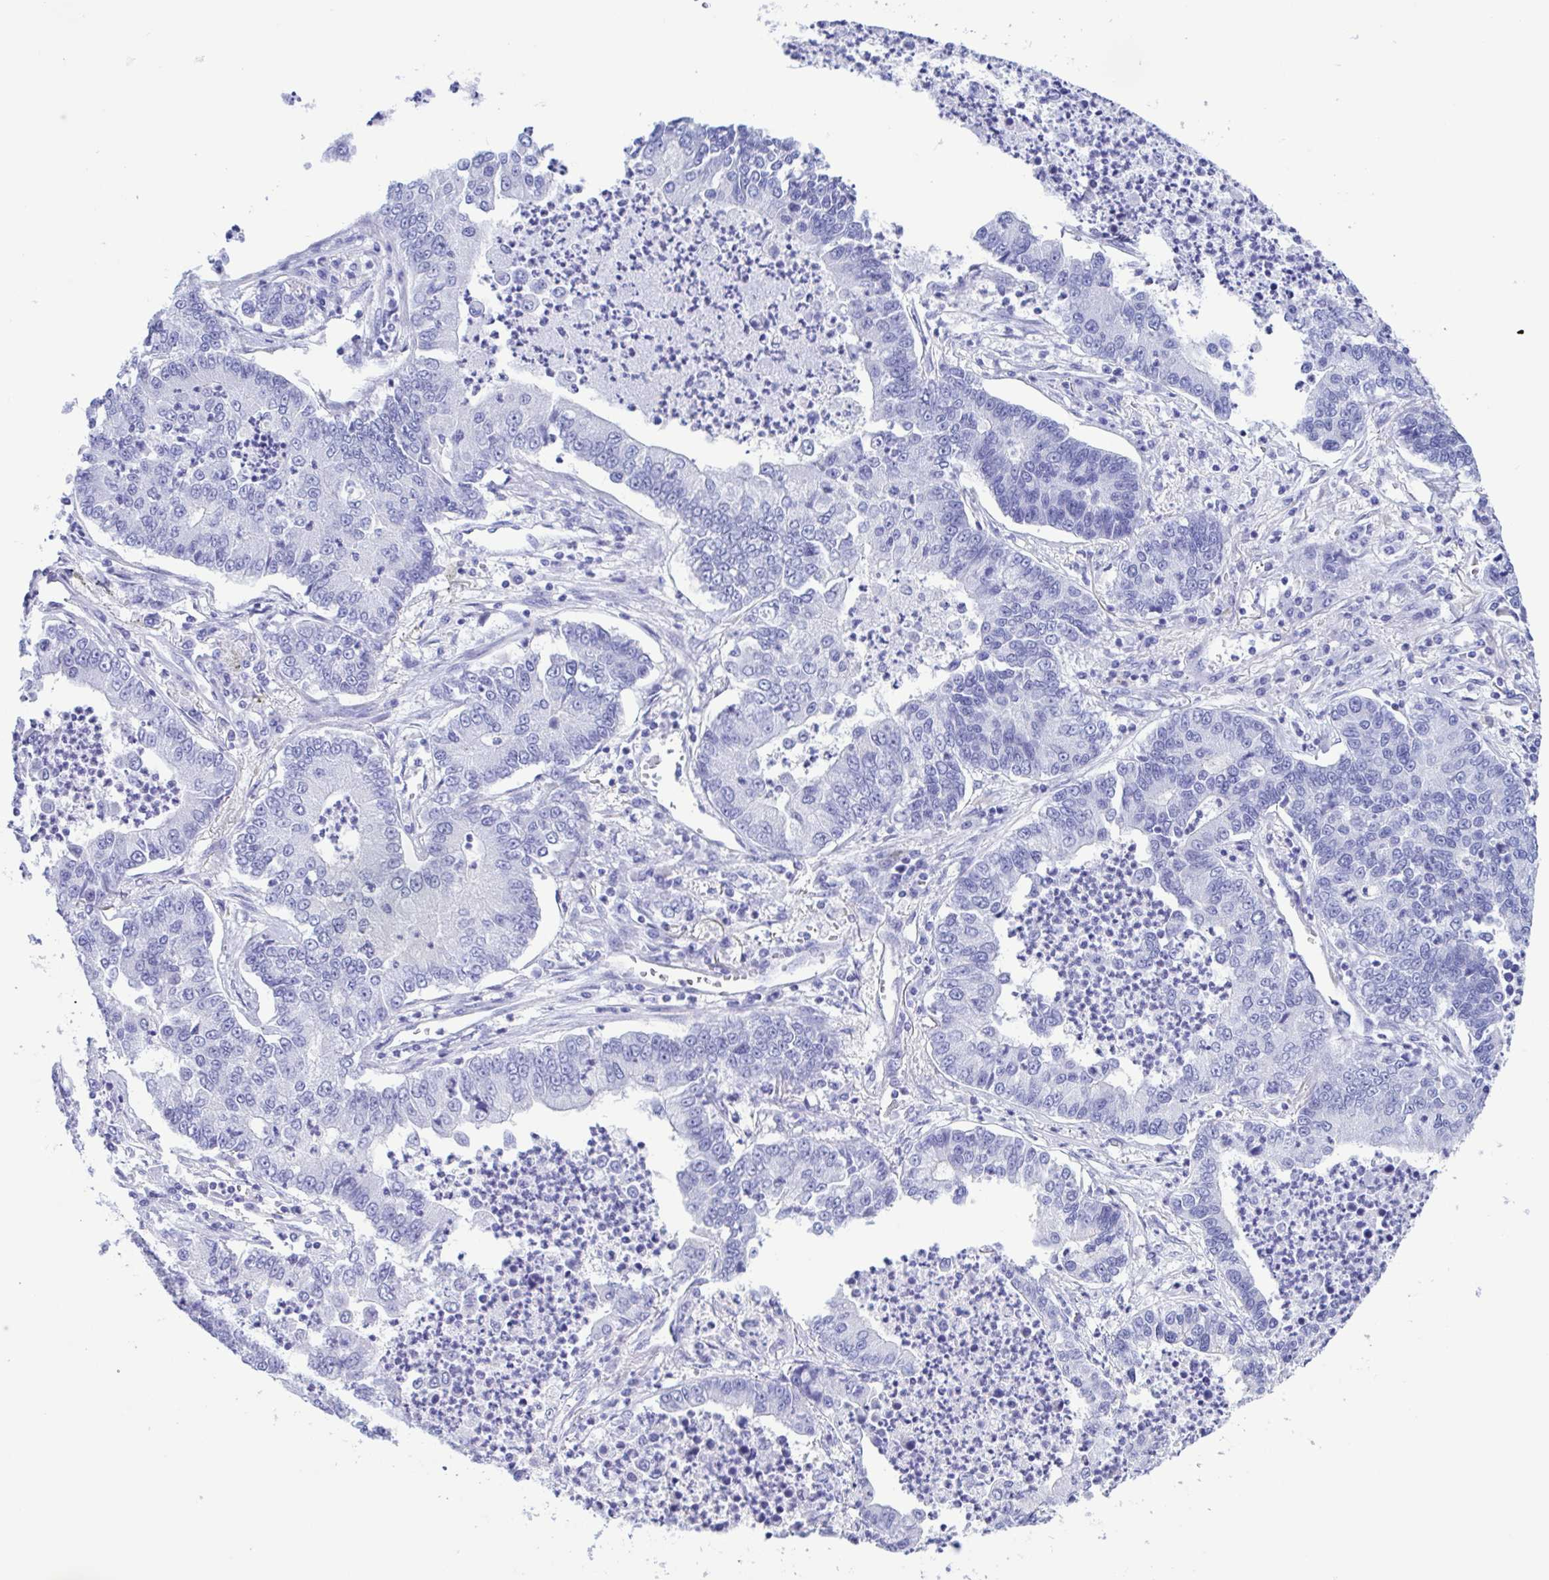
{"staining": {"intensity": "negative", "quantity": "none", "location": "none"}, "tissue": "lung cancer", "cell_type": "Tumor cells", "image_type": "cancer", "snomed": [{"axis": "morphology", "description": "Adenocarcinoma, NOS"}, {"axis": "topography", "description": "Lung"}], "caption": "The micrograph displays no significant positivity in tumor cells of adenocarcinoma (lung).", "gene": "TSPY2", "patient": {"sex": "female", "age": 57}}